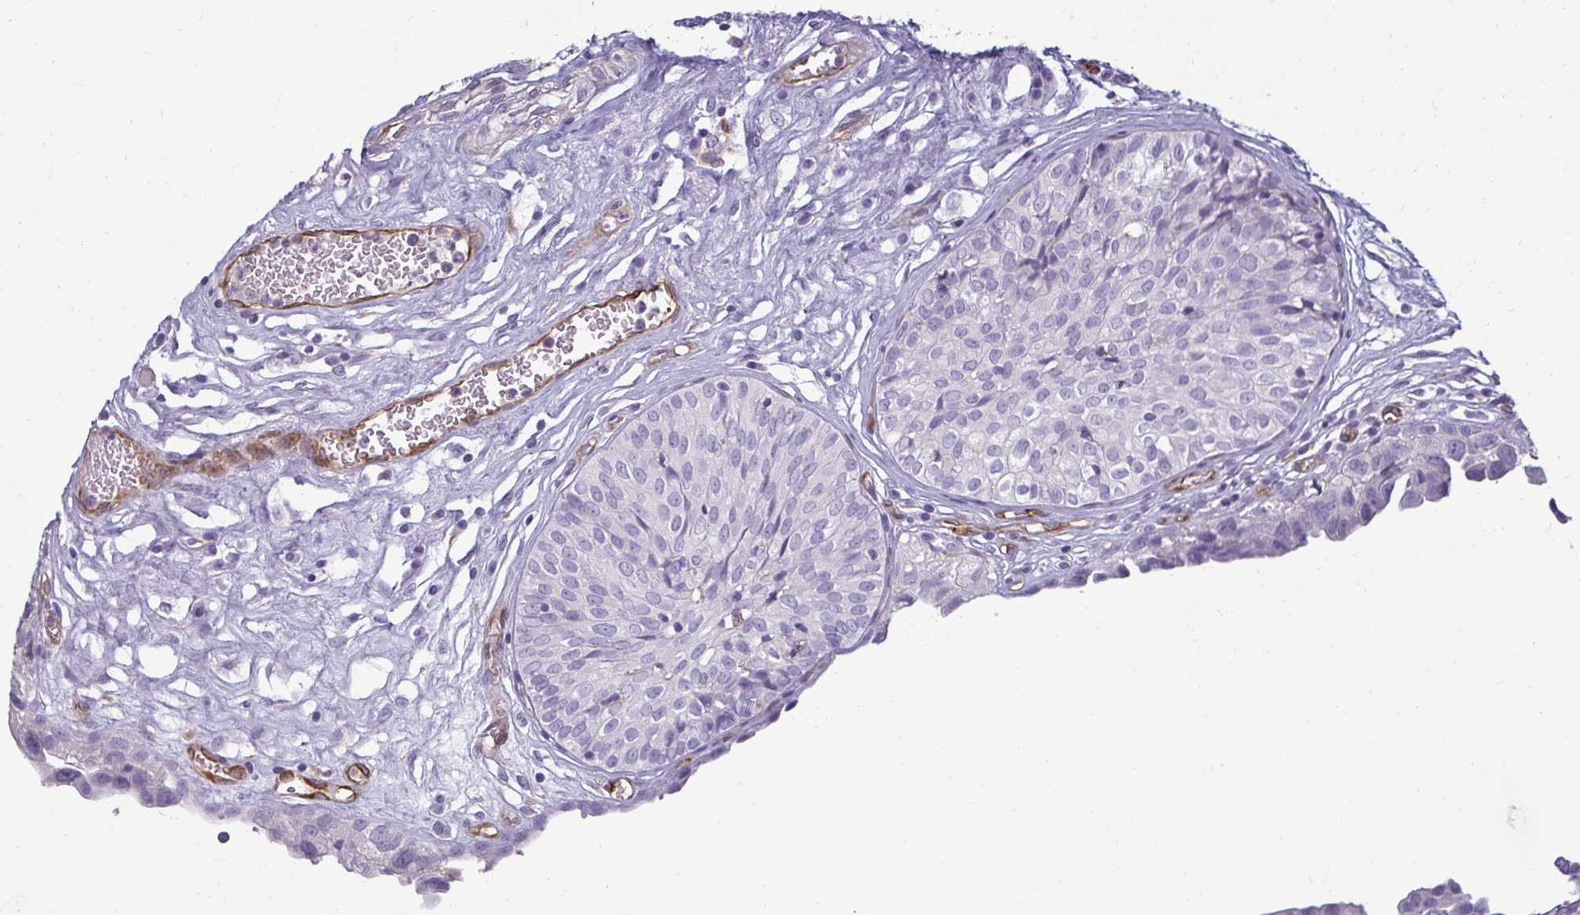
{"staining": {"intensity": "negative", "quantity": "none", "location": "none"}, "tissue": "renal cancer", "cell_type": "Tumor cells", "image_type": "cancer", "snomed": [{"axis": "morphology", "description": "Adenocarcinoma, NOS"}, {"axis": "topography", "description": "Urinary bladder"}], "caption": "Immunohistochemistry (IHC) photomicrograph of neoplastic tissue: renal cancer stained with DAB shows no significant protein positivity in tumor cells. (DAB IHC with hematoxylin counter stain).", "gene": "PDE2A", "patient": {"sex": "male", "age": 61}}